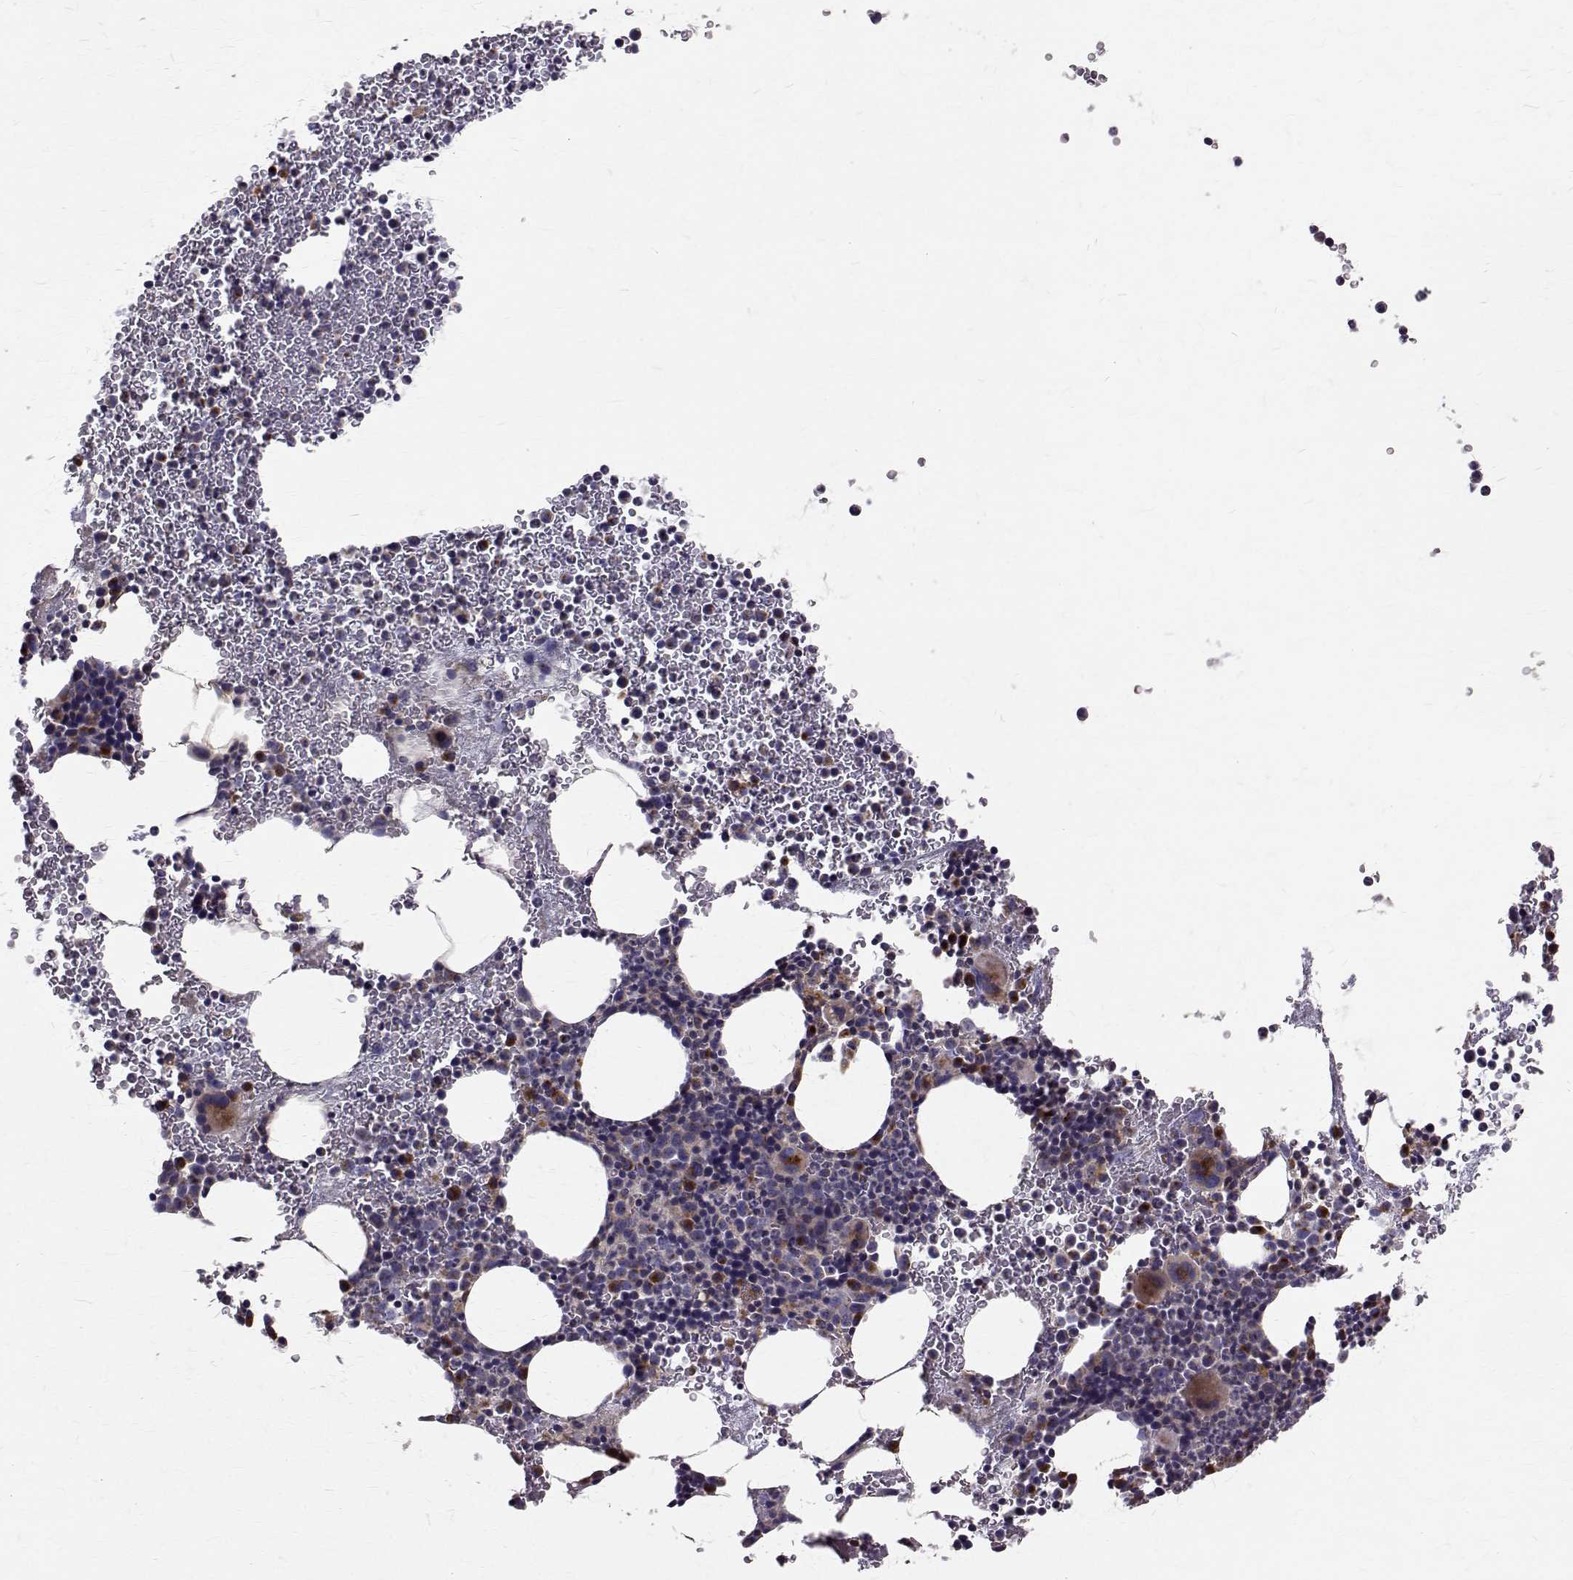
{"staining": {"intensity": "moderate", "quantity": "<25%", "location": "cytoplasmic/membranous"}, "tissue": "bone marrow", "cell_type": "Hematopoietic cells", "image_type": "normal", "snomed": [{"axis": "morphology", "description": "Normal tissue, NOS"}, {"axis": "topography", "description": "Bone marrow"}], "caption": "Human bone marrow stained with a brown dye reveals moderate cytoplasmic/membranous positive expression in about <25% of hematopoietic cells.", "gene": "ARFGAP1", "patient": {"sex": "female", "age": 56}}